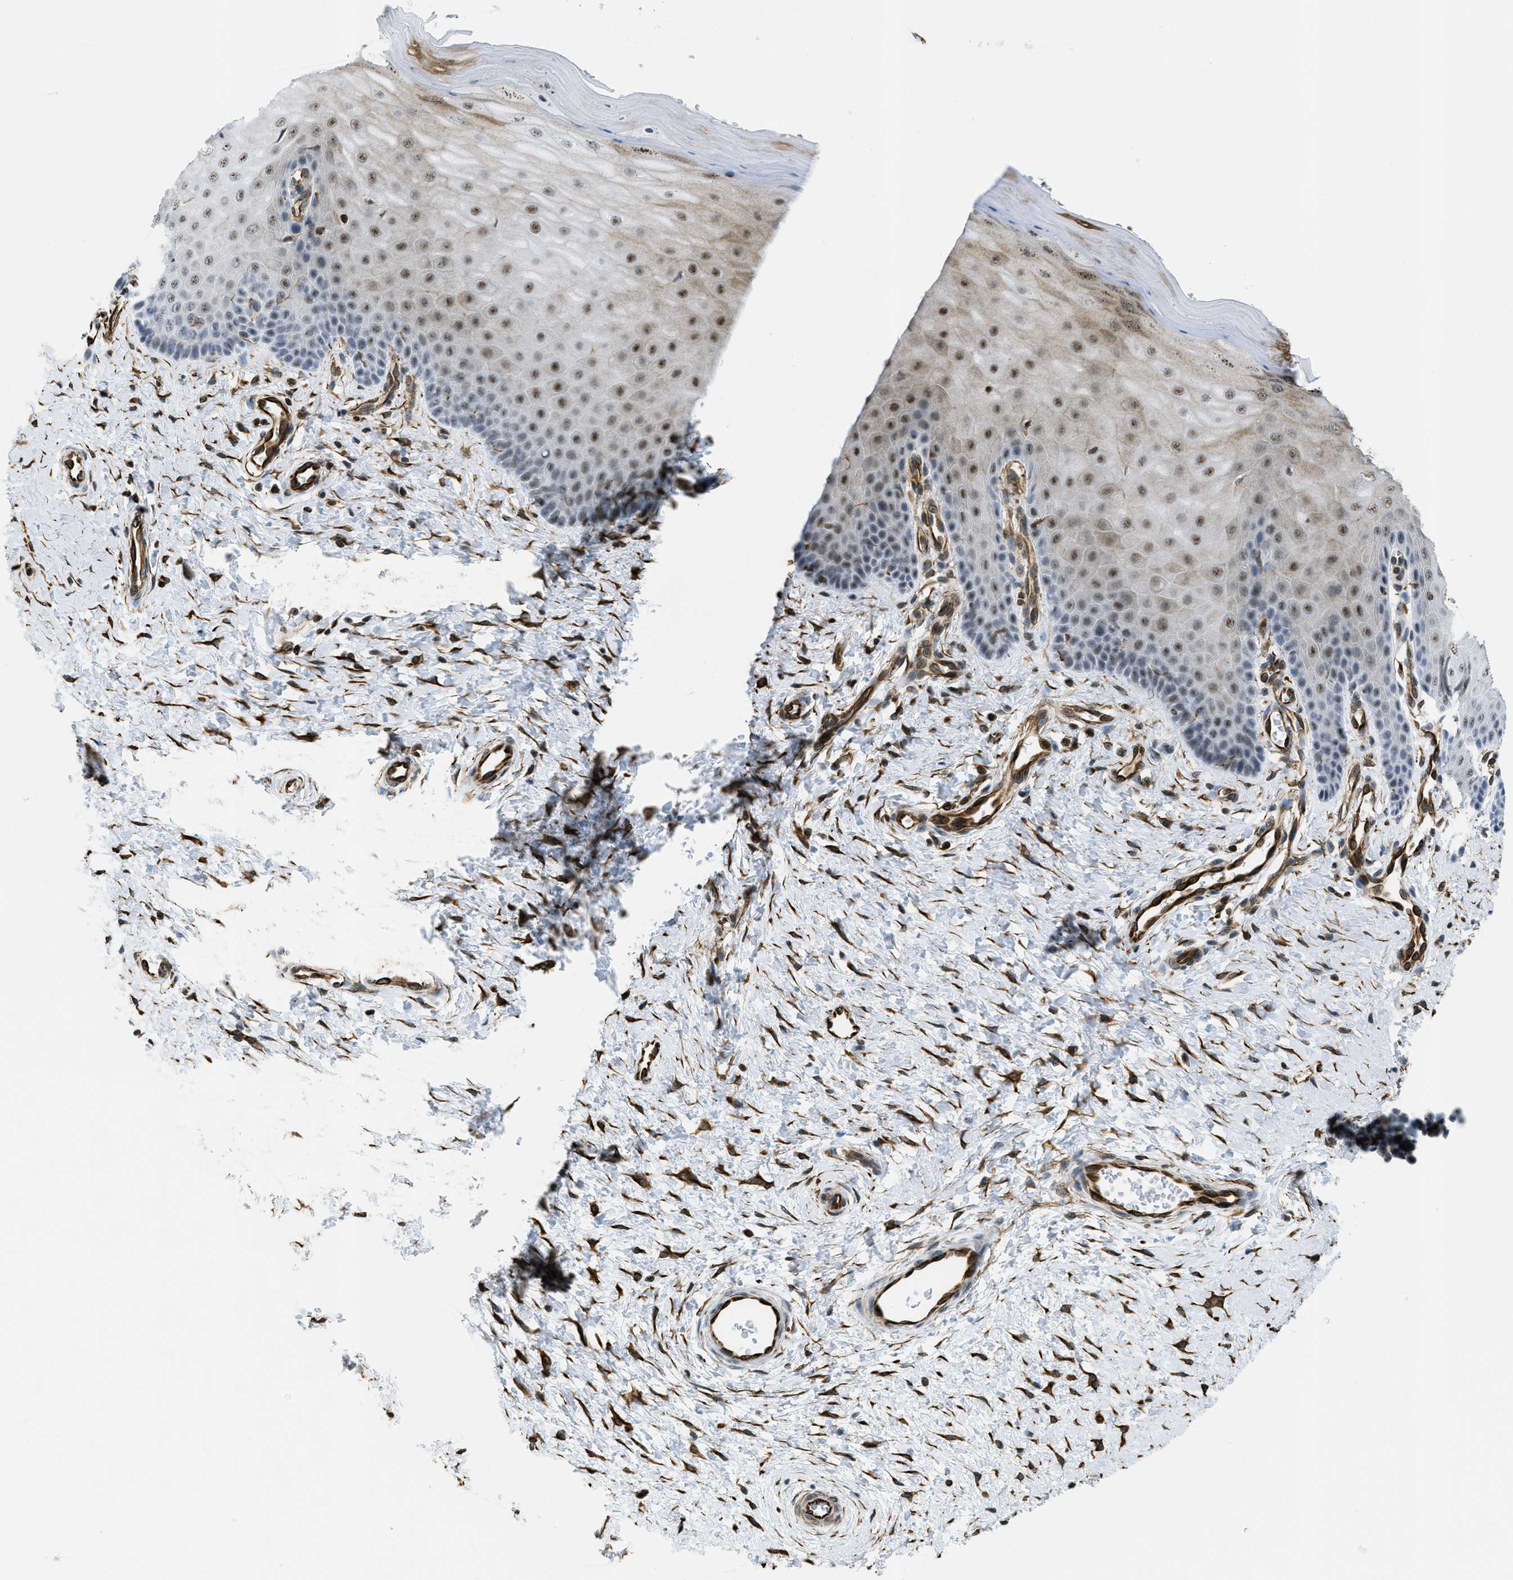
{"staining": {"intensity": "moderate", "quantity": "<25%", "location": "nuclear"}, "tissue": "cervix", "cell_type": "Glandular cells", "image_type": "normal", "snomed": [{"axis": "morphology", "description": "Normal tissue, NOS"}, {"axis": "topography", "description": "Cervix"}], "caption": "Brown immunohistochemical staining in normal cervix displays moderate nuclear staining in about <25% of glandular cells. (brown staining indicates protein expression, while blue staining denotes nuclei).", "gene": "LRRC8B", "patient": {"sex": "female", "age": 55}}